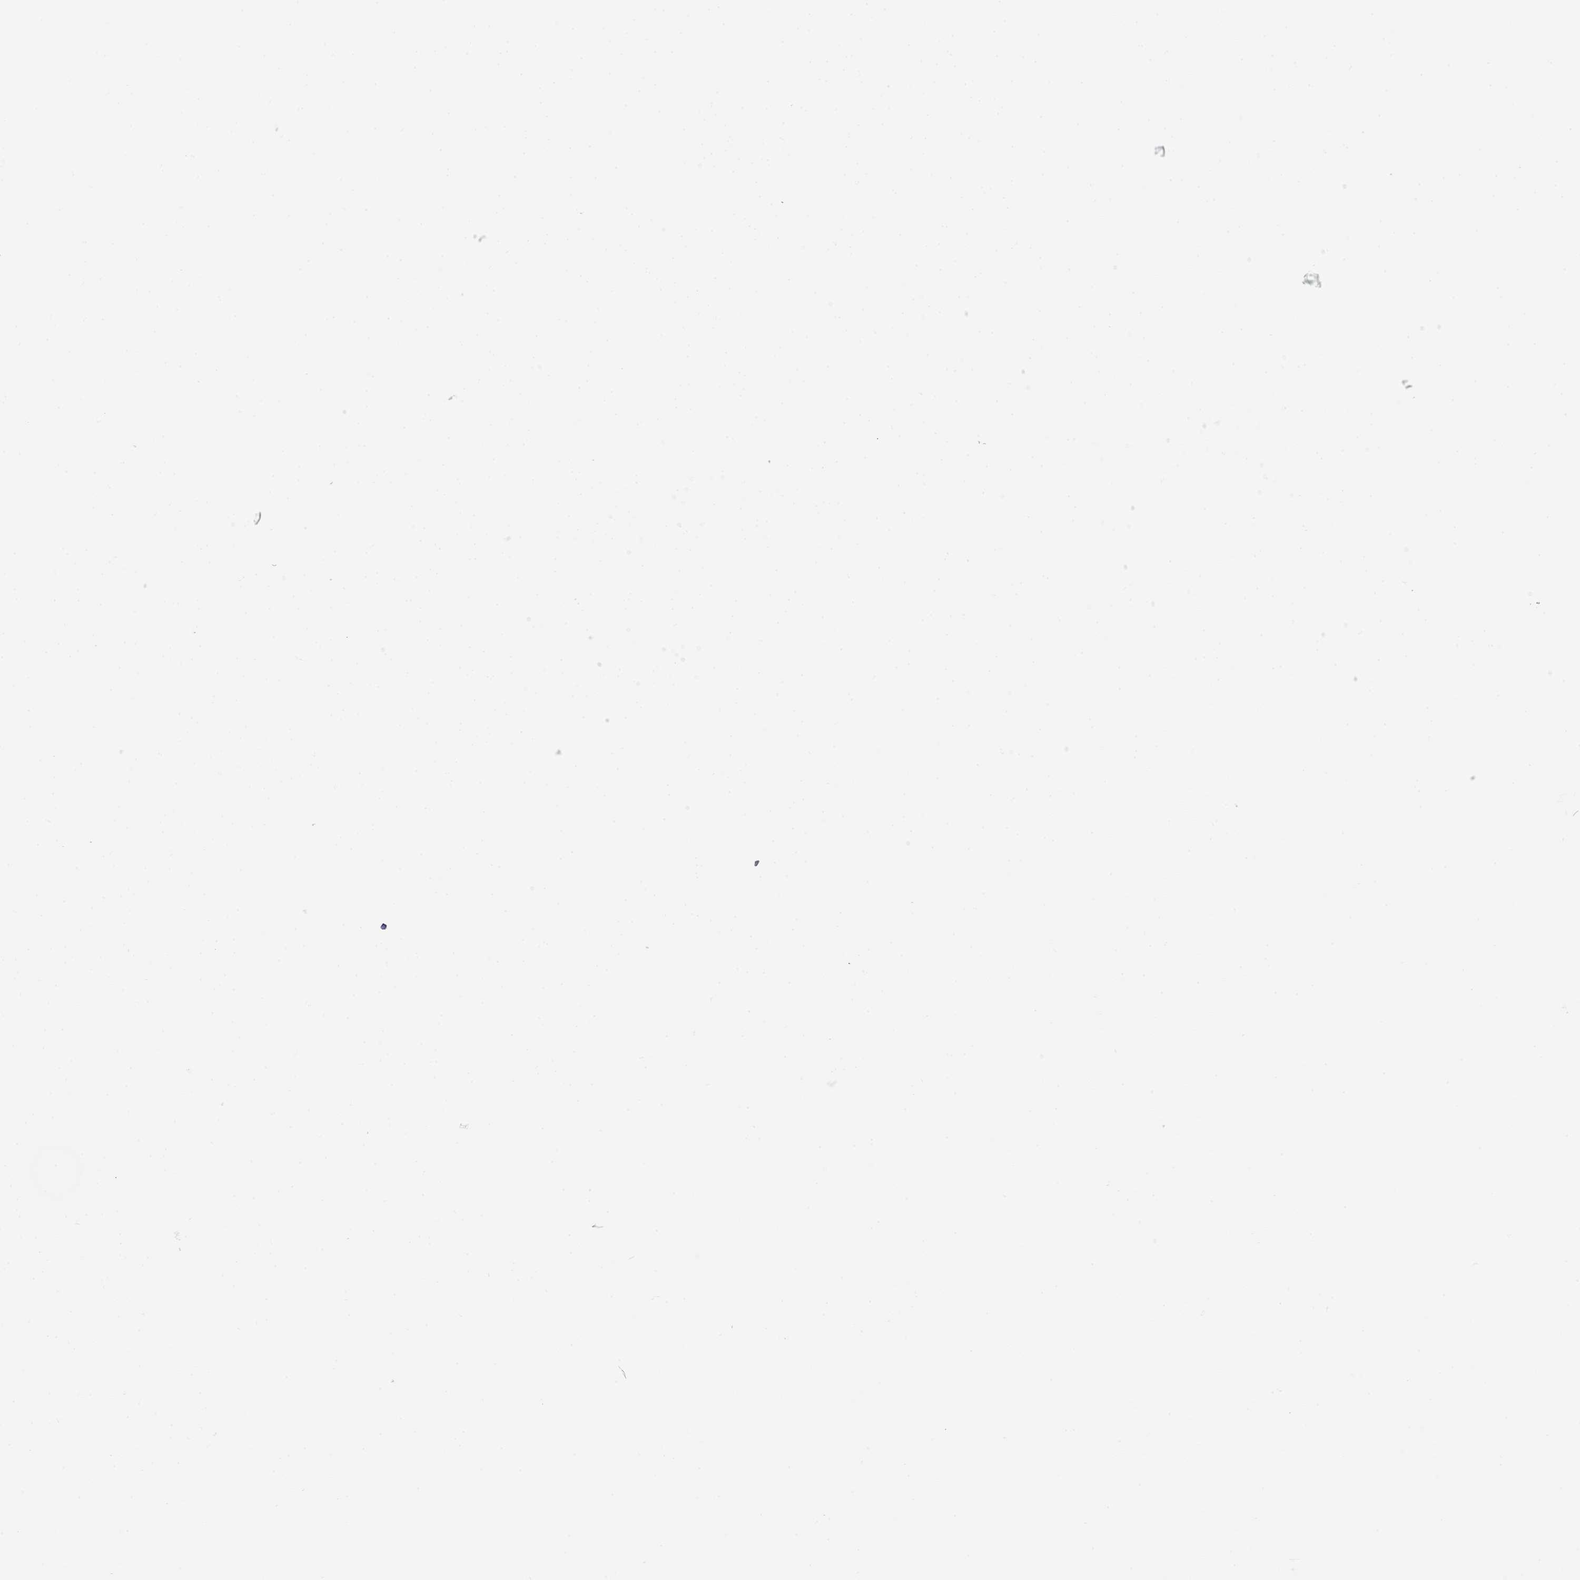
{"staining": {"intensity": "negative", "quantity": "none", "location": "none"}, "tissue": "placenta", "cell_type": "Decidual cells", "image_type": "normal", "snomed": [{"axis": "morphology", "description": "Normal tissue, NOS"}, {"axis": "topography", "description": "Placenta"}], "caption": "Immunohistochemistry histopathology image of benign placenta: human placenta stained with DAB (3,3'-diaminobenzidine) shows no significant protein positivity in decidual cells. Brightfield microscopy of immunohistochemistry stained with DAB (3,3'-diaminobenzidine) (brown) and hematoxylin (blue), captured at high magnification.", "gene": "MYMX", "patient": {"sex": "female", "age": 24}}